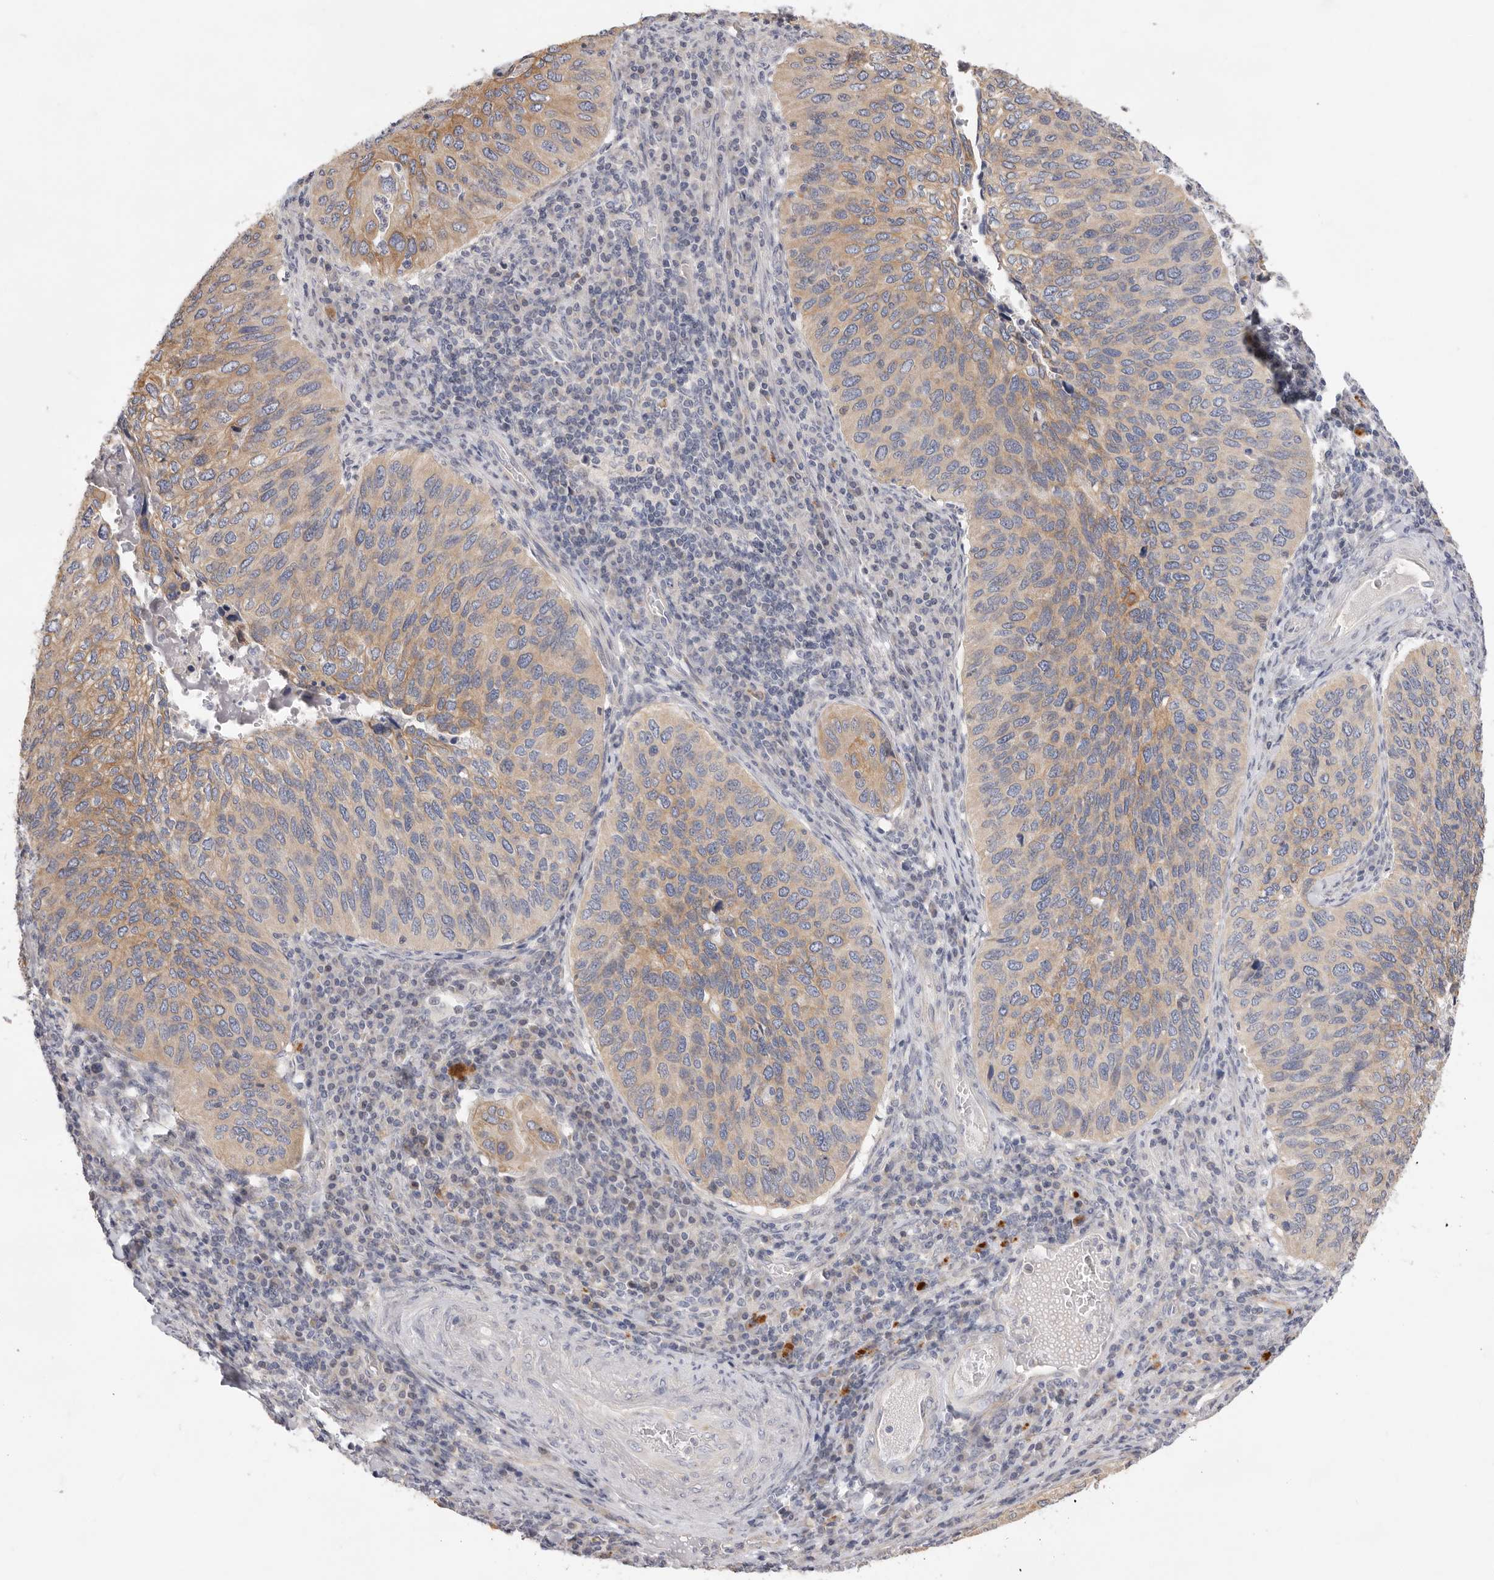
{"staining": {"intensity": "moderate", "quantity": "25%-75%", "location": "cytoplasmic/membranous"}, "tissue": "cervical cancer", "cell_type": "Tumor cells", "image_type": "cancer", "snomed": [{"axis": "morphology", "description": "Squamous cell carcinoma, NOS"}, {"axis": "topography", "description": "Cervix"}], "caption": "Squamous cell carcinoma (cervical) stained for a protein (brown) displays moderate cytoplasmic/membranous positive staining in about 25%-75% of tumor cells.", "gene": "USH1C", "patient": {"sex": "female", "age": 38}}